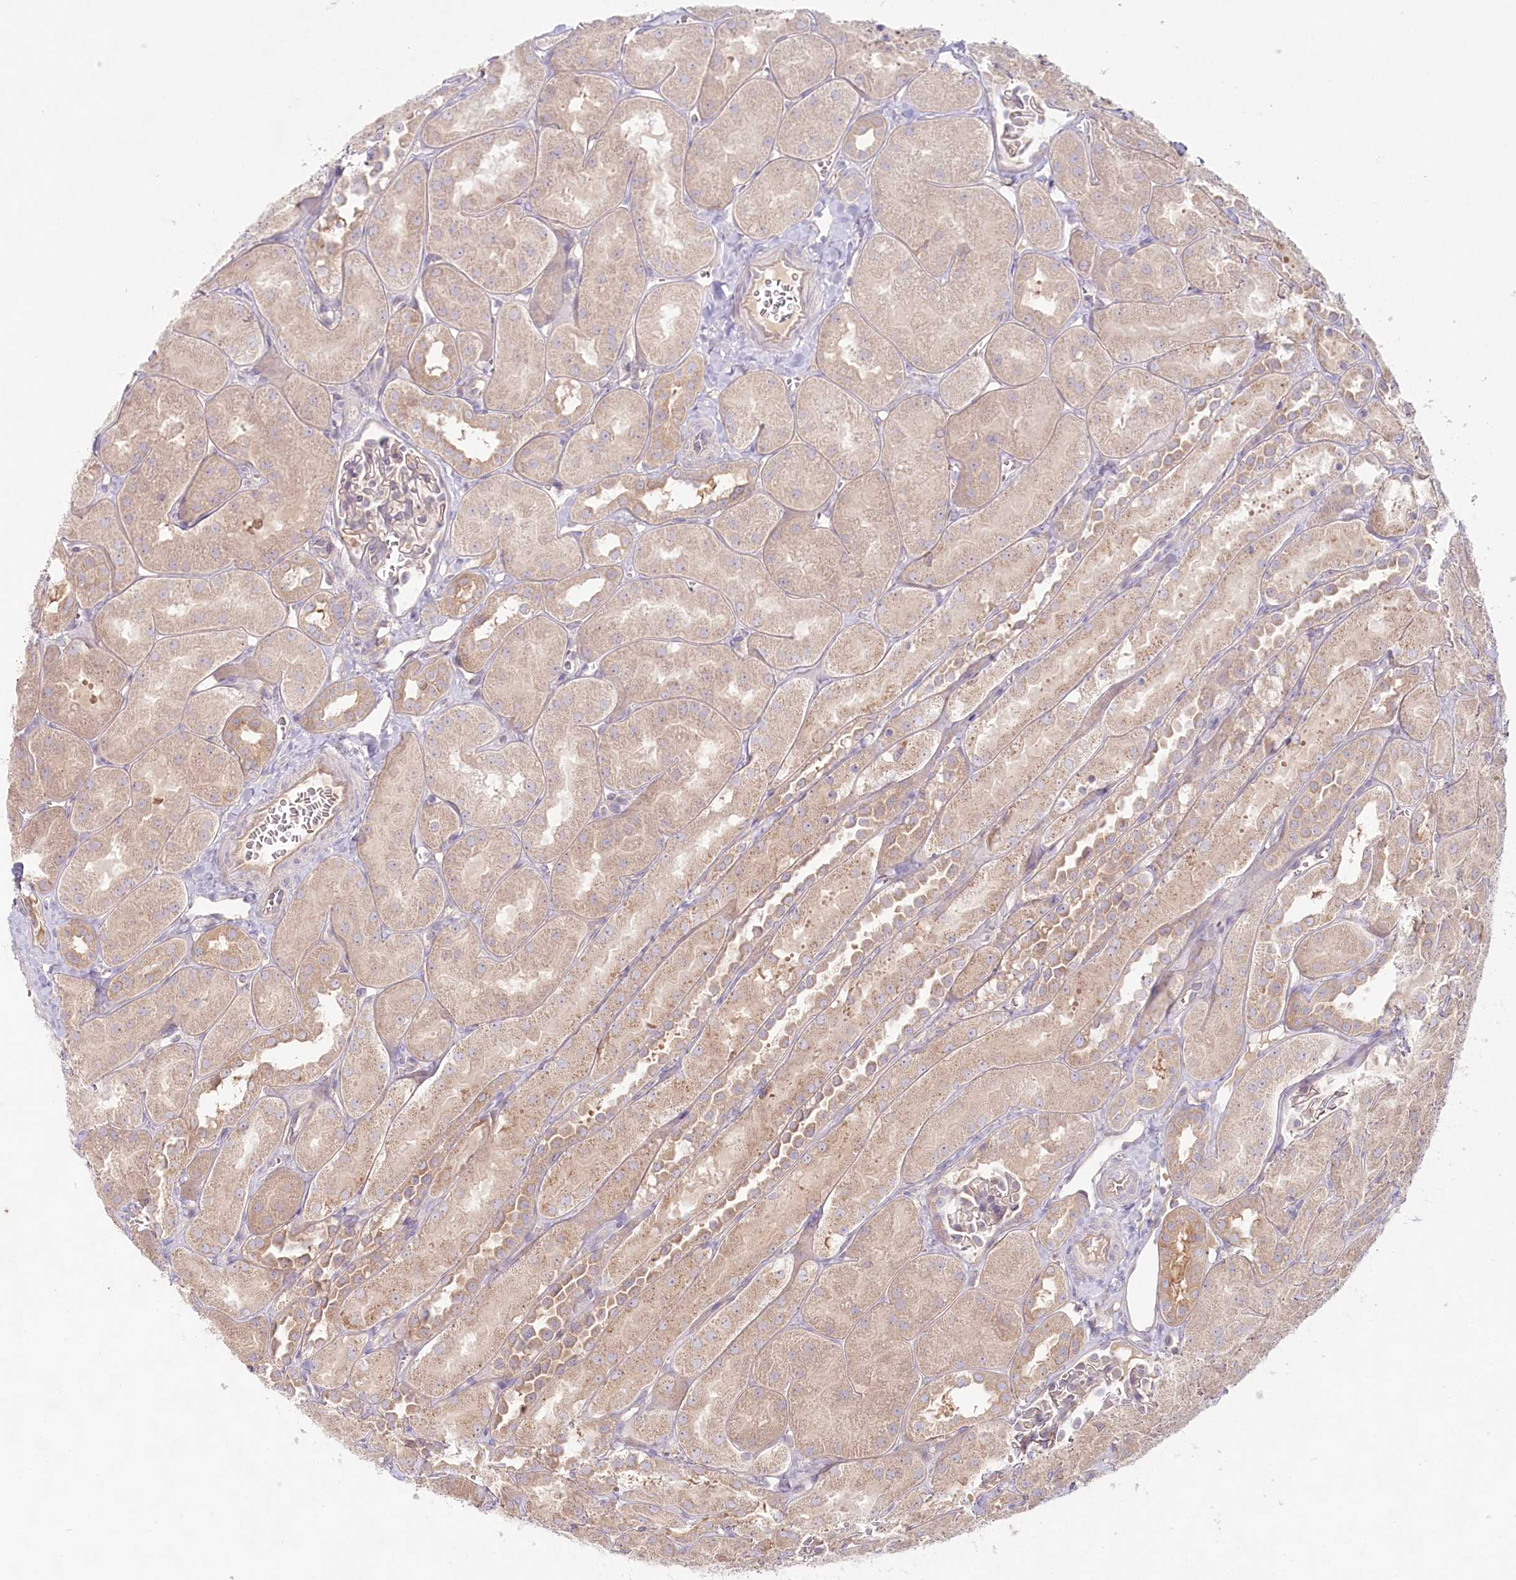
{"staining": {"intensity": "negative", "quantity": "none", "location": "none"}, "tissue": "kidney", "cell_type": "Cells in glomeruli", "image_type": "normal", "snomed": [{"axis": "morphology", "description": "Normal tissue, NOS"}, {"axis": "topography", "description": "Kidney"}, {"axis": "topography", "description": "Urinary bladder"}], "caption": "IHC photomicrograph of normal kidney stained for a protein (brown), which demonstrates no expression in cells in glomeruli.", "gene": "TNIP1", "patient": {"sex": "male", "age": 16}}